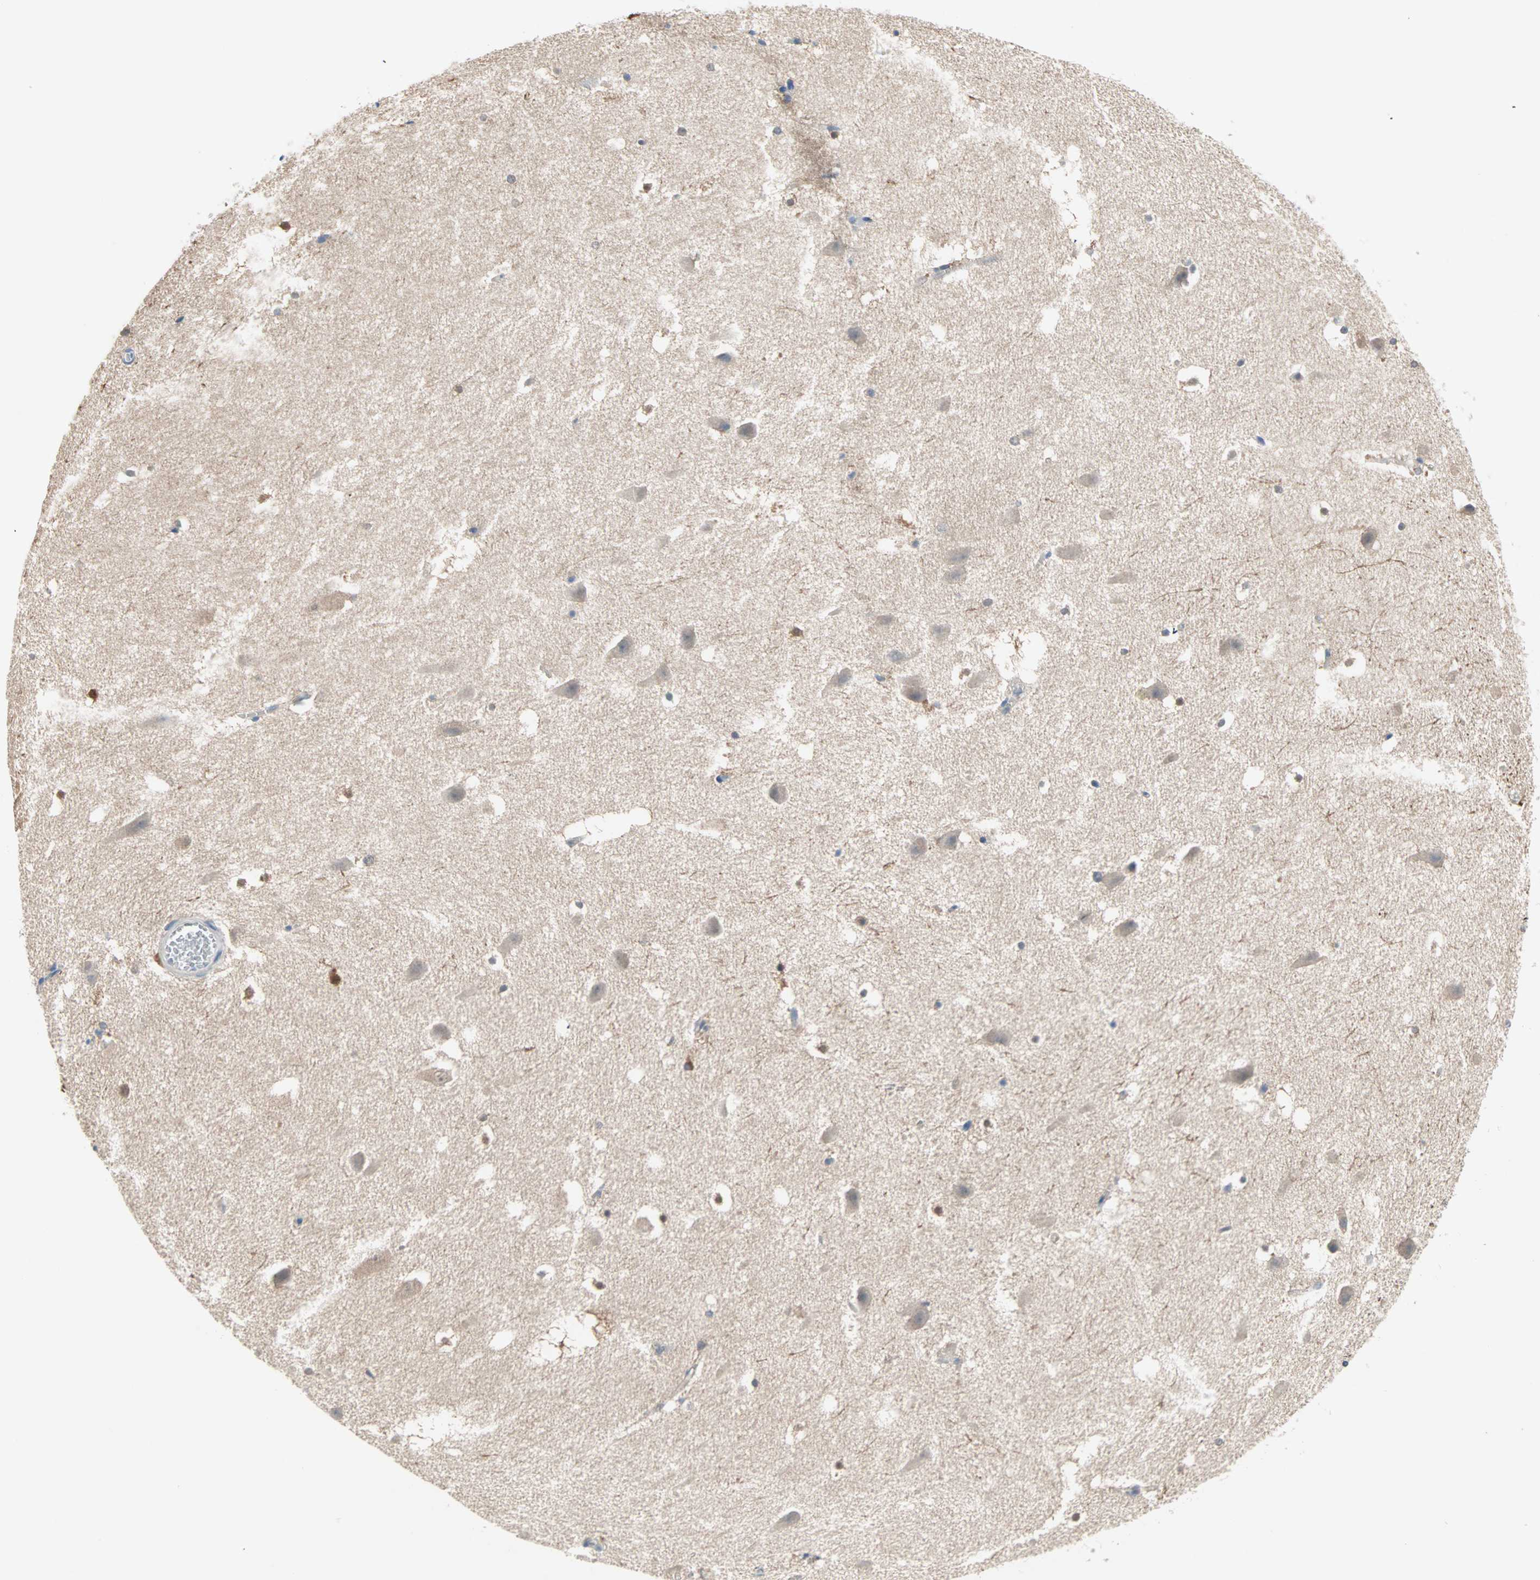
{"staining": {"intensity": "moderate", "quantity": "25%-75%", "location": "cytoplasmic/membranous"}, "tissue": "hippocampus", "cell_type": "Glial cells", "image_type": "normal", "snomed": [{"axis": "morphology", "description": "Normal tissue, NOS"}, {"axis": "topography", "description": "Hippocampus"}], "caption": "Immunohistochemistry (IHC) of benign human hippocampus reveals medium levels of moderate cytoplasmic/membranous staining in approximately 25%-75% of glial cells. (DAB (3,3'-diaminobenzidine) = brown stain, brightfield microscopy at high magnification).", "gene": "MPI", "patient": {"sex": "male", "age": 45}}